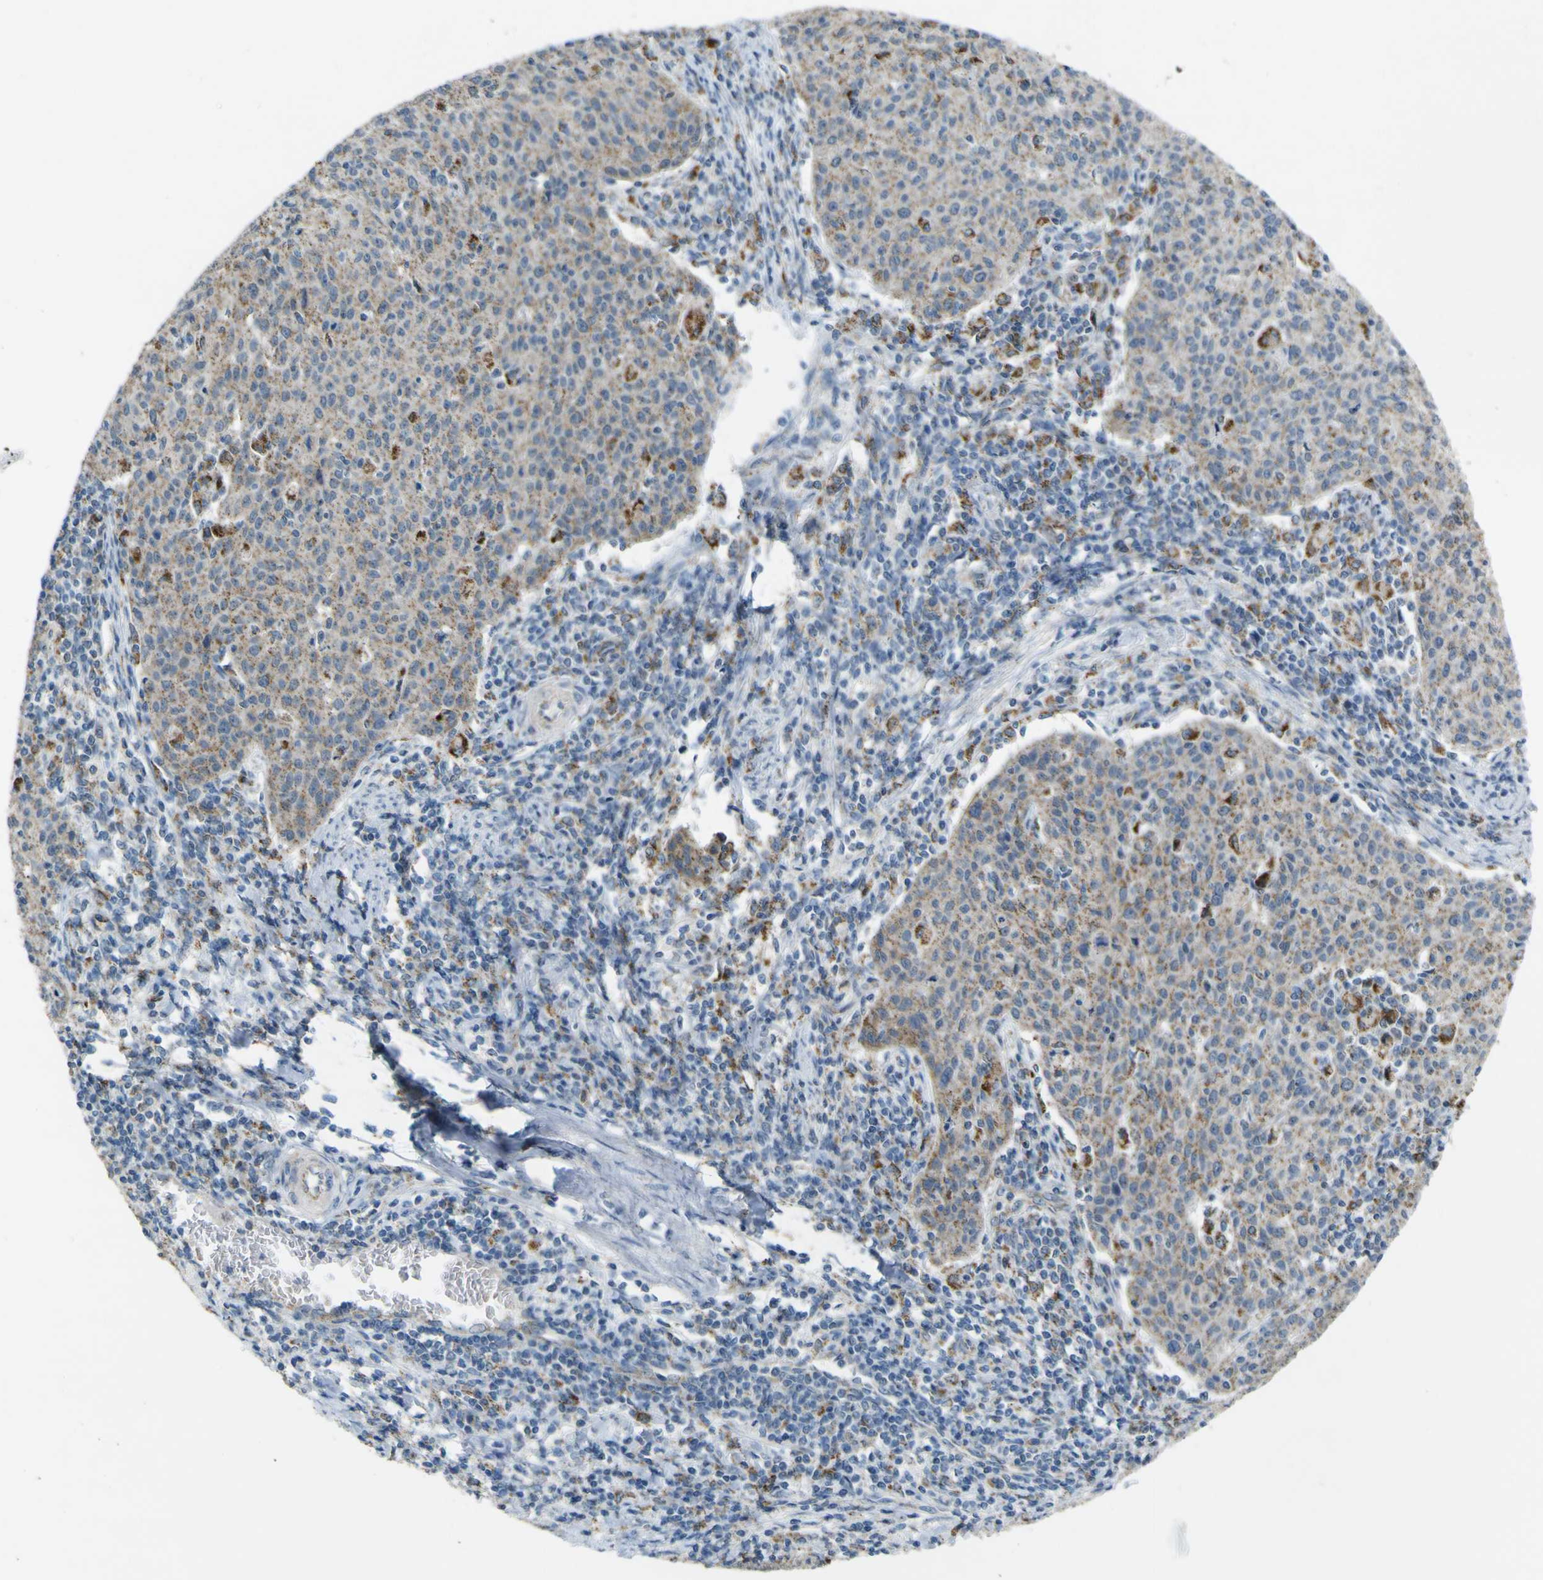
{"staining": {"intensity": "weak", "quantity": ">75%", "location": "cytoplasmic/membranous"}, "tissue": "cervical cancer", "cell_type": "Tumor cells", "image_type": "cancer", "snomed": [{"axis": "morphology", "description": "Squamous cell carcinoma, NOS"}, {"axis": "topography", "description": "Cervix"}], "caption": "The photomicrograph displays a brown stain indicating the presence of a protein in the cytoplasmic/membranous of tumor cells in cervical cancer.", "gene": "ACBD5", "patient": {"sex": "female", "age": 38}}